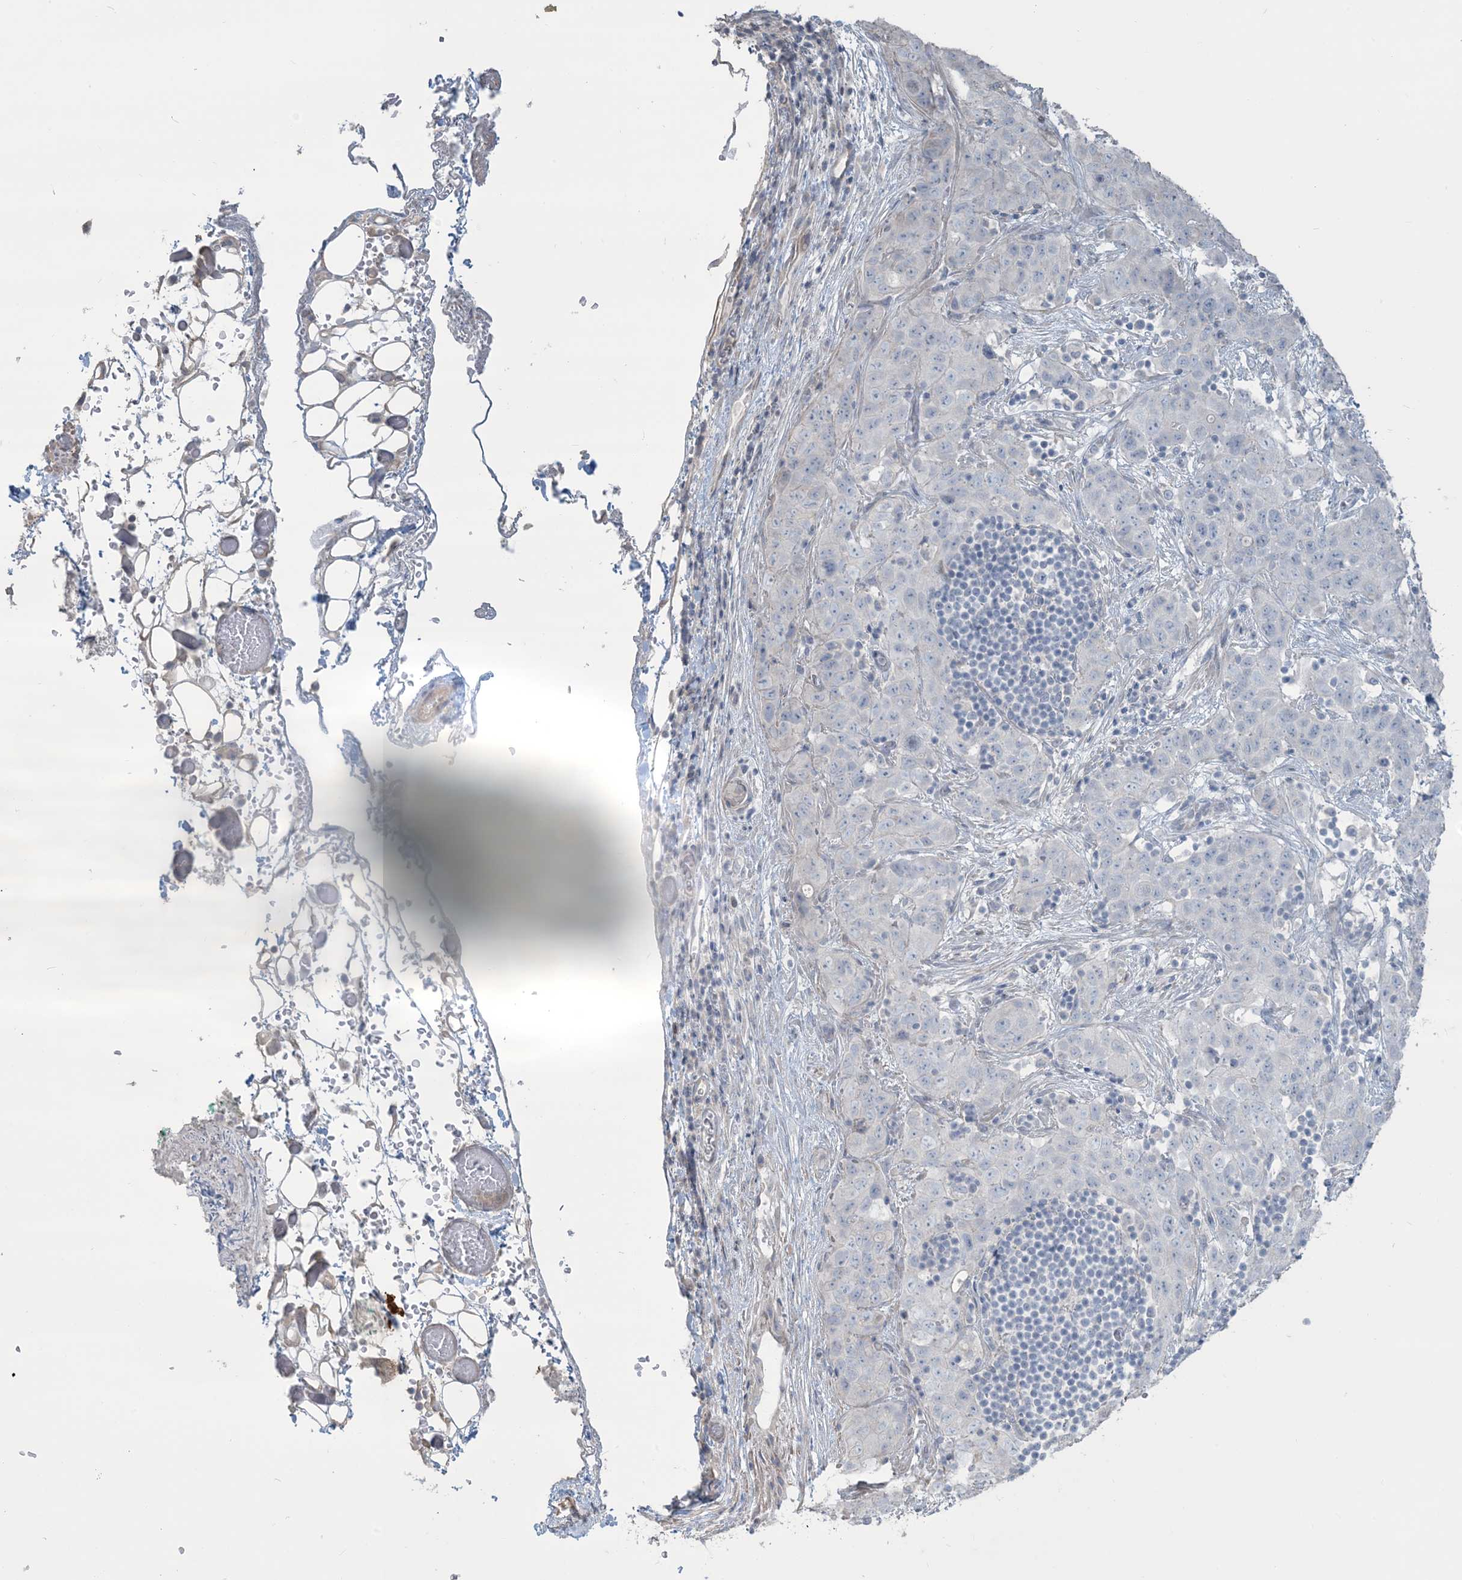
{"staining": {"intensity": "negative", "quantity": "none", "location": "none"}, "tissue": "stomach cancer", "cell_type": "Tumor cells", "image_type": "cancer", "snomed": [{"axis": "morphology", "description": "Normal tissue, NOS"}, {"axis": "morphology", "description": "Adenocarcinoma, NOS"}, {"axis": "topography", "description": "Lymph node"}, {"axis": "topography", "description": "Stomach"}], "caption": "The immunohistochemistry image has no significant expression in tumor cells of stomach cancer (adenocarcinoma) tissue.", "gene": "NPHS2", "patient": {"sex": "male", "age": 48}}